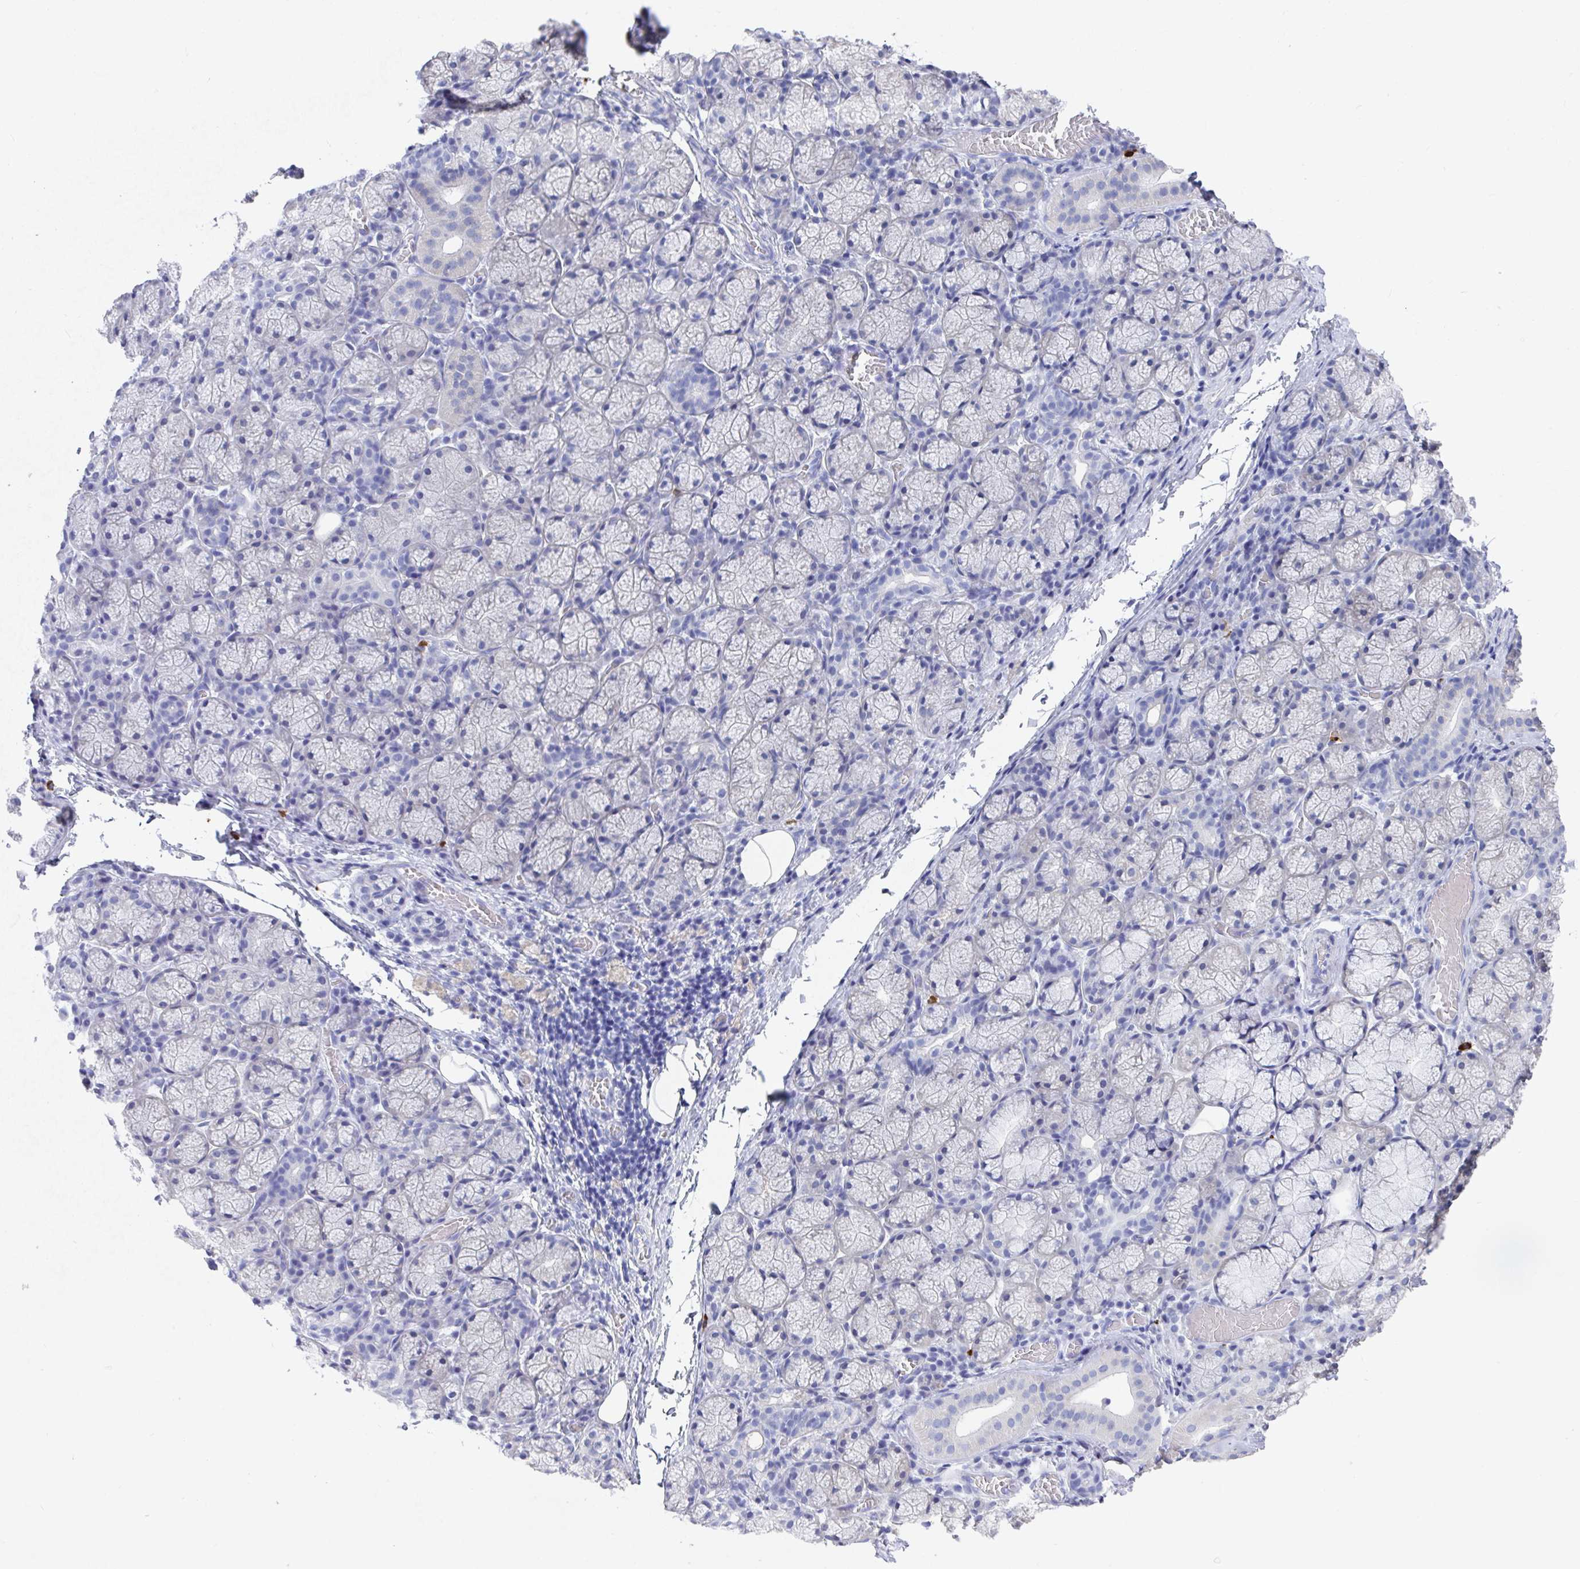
{"staining": {"intensity": "negative", "quantity": "none", "location": "none"}, "tissue": "salivary gland", "cell_type": "Glandular cells", "image_type": "normal", "snomed": [{"axis": "morphology", "description": "Normal tissue, NOS"}, {"axis": "topography", "description": "Salivary gland"}], "caption": "Salivary gland was stained to show a protein in brown. There is no significant expression in glandular cells. (DAB (3,3'-diaminobenzidine) IHC with hematoxylin counter stain).", "gene": "GRIA1", "patient": {"sex": "female", "age": 24}}